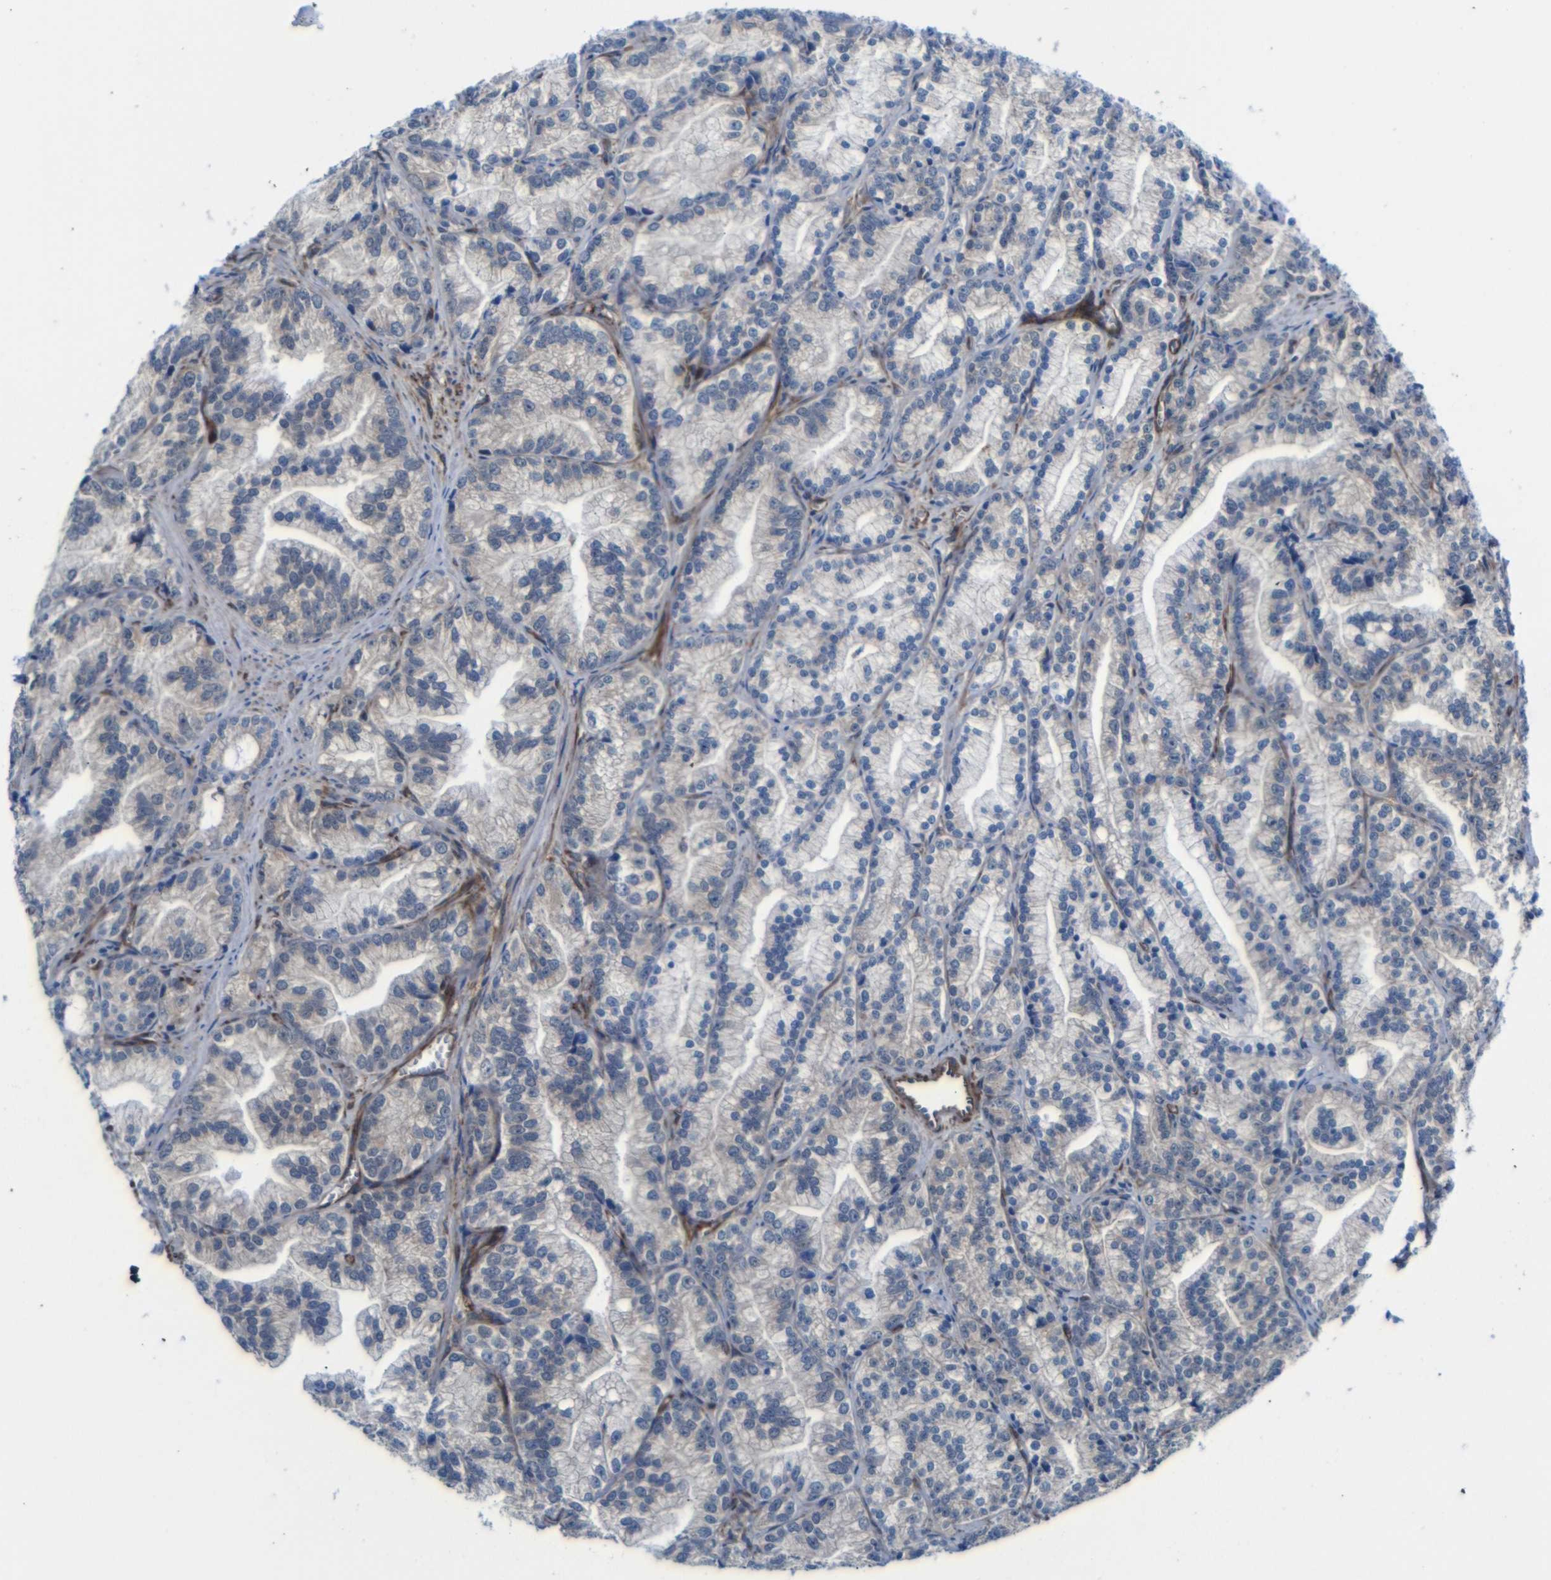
{"staining": {"intensity": "weak", "quantity": "25%-75%", "location": "cytoplasmic/membranous"}, "tissue": "prostate cancer", "cell_type": "Tumor cells", "image_type": "cancer", "snomed": [{"axis": "morphology", "description": "Adenocarcinoma, Low grade"}, {"axis": "topography", "description": "Prostate"}], "caption": "Brown immunohistochemical staining in prostate cancer (low-grade adenocarcinoma) shows weak cytoplasmic/membranous positivity in approximately 25%-75% of tumor cells.", "gene": "PARP14", "patient": {"sex": "male", "age": 89}}